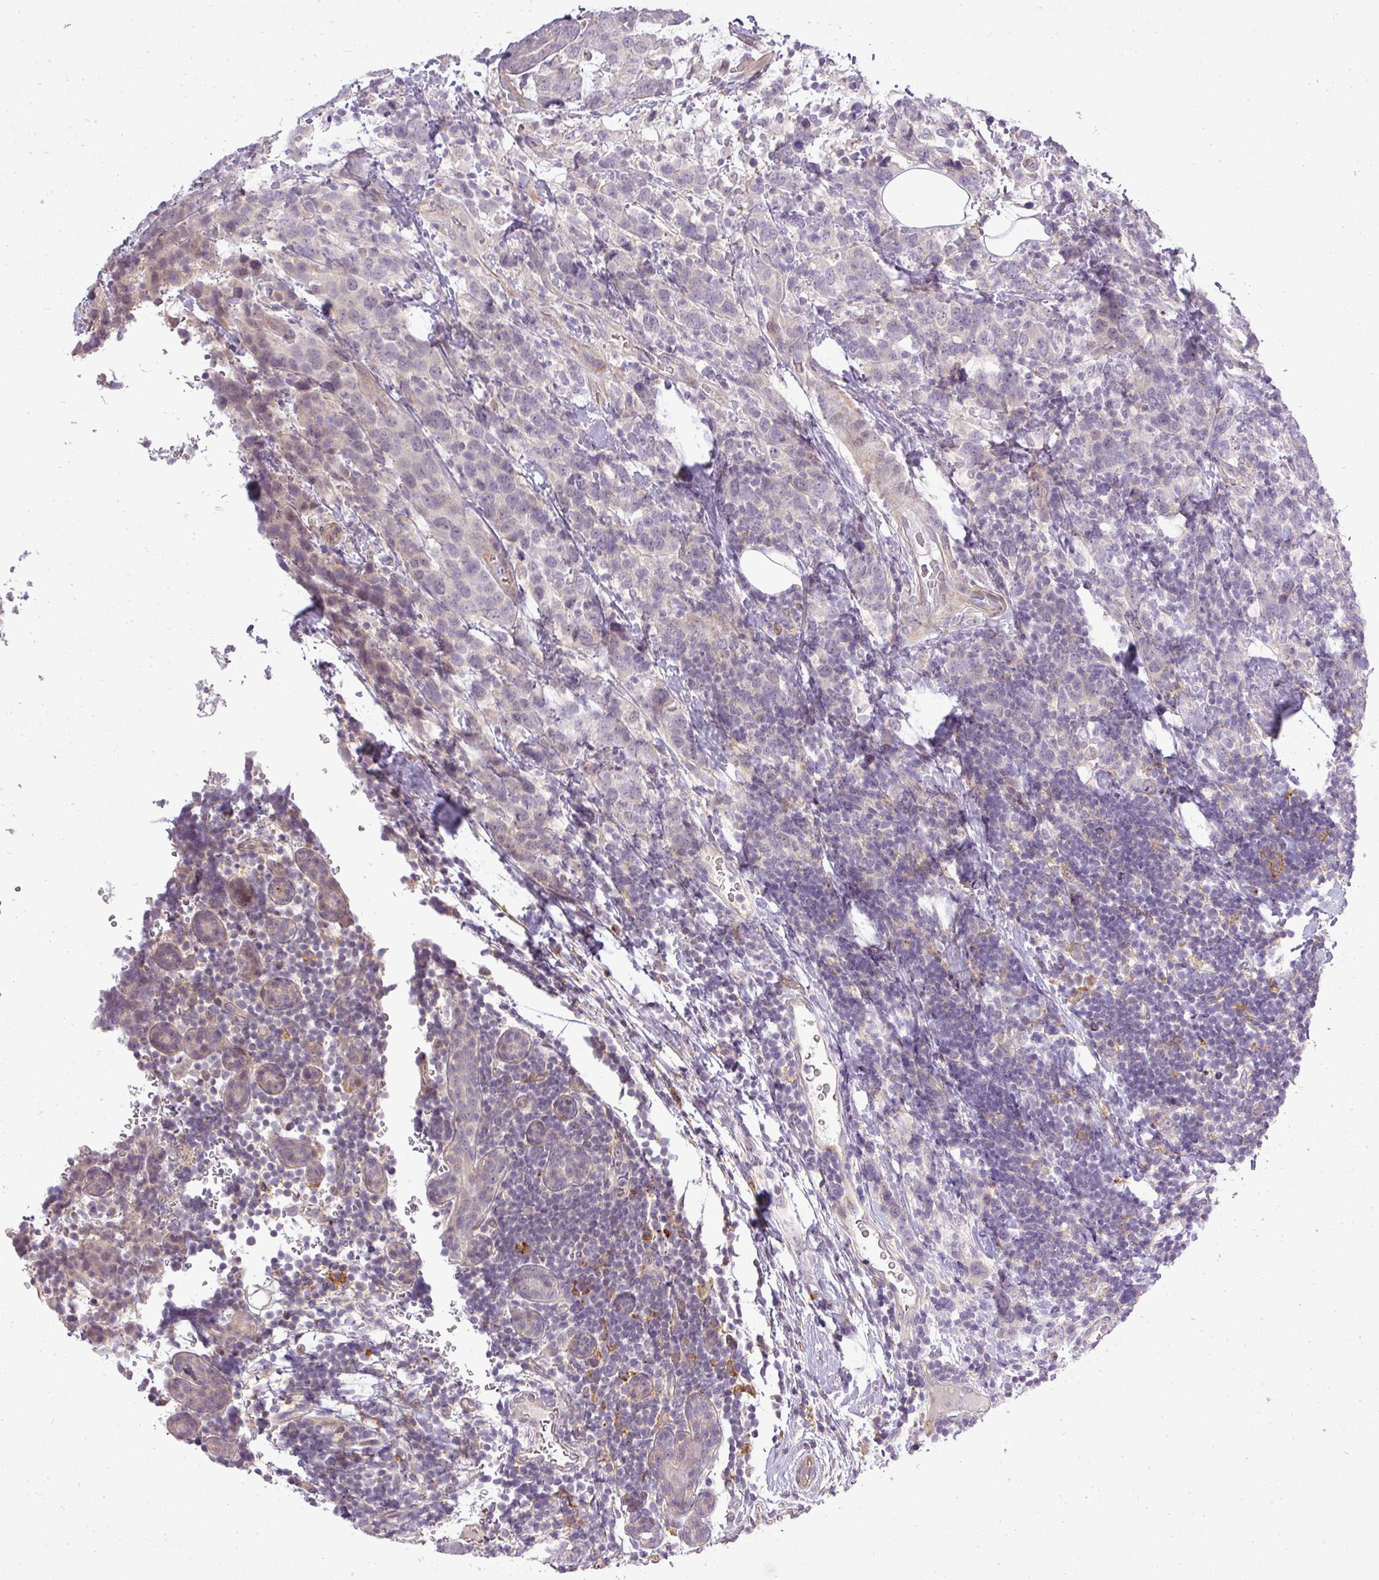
{"staining": {"intensity": "negative", "quantity": "none", "location": "none"}, "tissue": "breast cancer", "cell_type": "Tumor cells", "image_type": "cancer", "snomed": [{"axis": "morphology", "description": "Lobular carcinoma"}, {"axis": "topography", "description": "Breast"}], "caption": "A histopathology image of human lobular carcinoma (breast) is negative for staining in tumor cells. (Immunohistochemistry (ihc), brightfield microscopy, high magnification).", "gene": "PDRG1", "patient": {"sex": "female", "age": 59}}